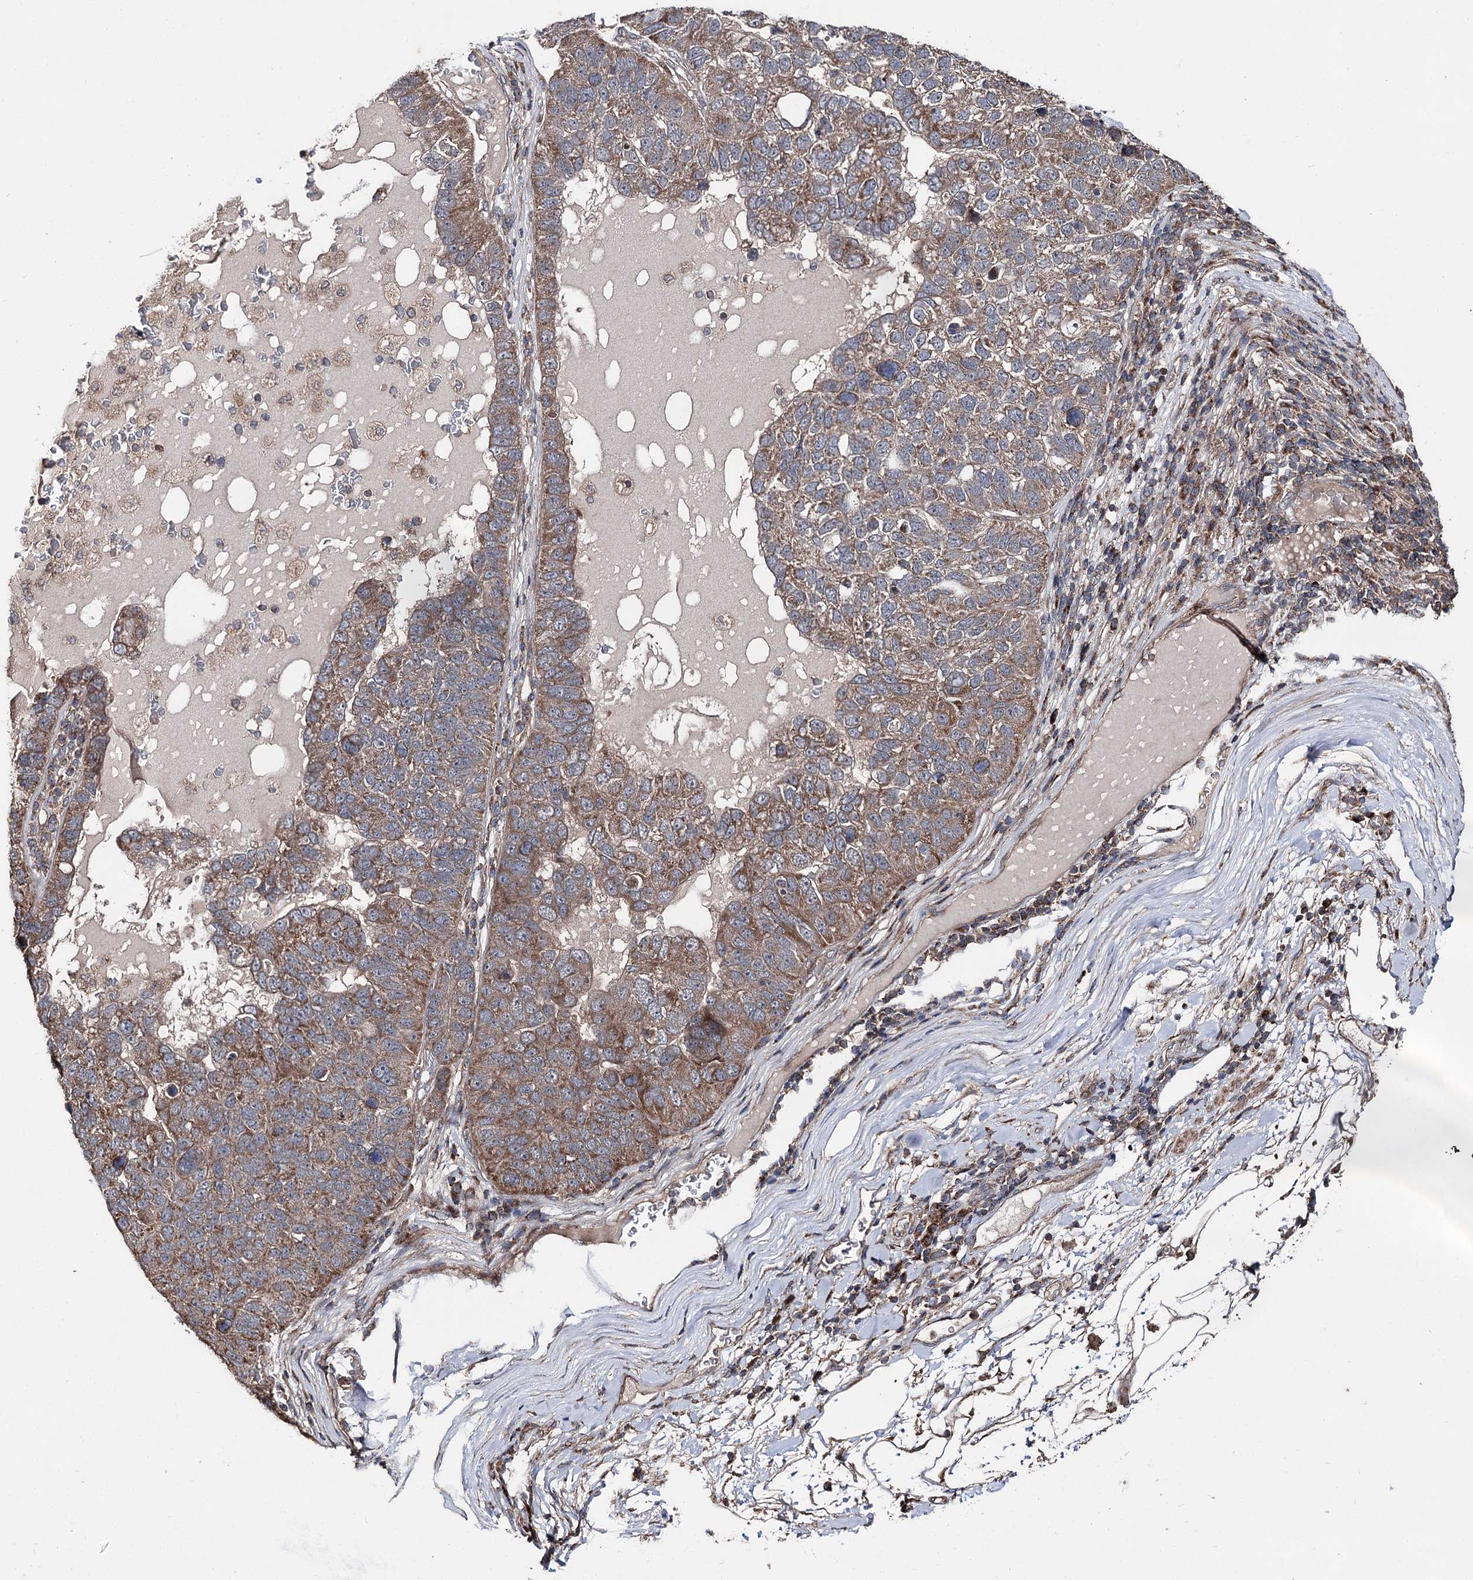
{"staining": {"intensity": "moderate", "quantity": ">75%", "location": "cytoplasmic/membranous"}, "tissue": "pancreatic cancer", "cell_type": "Tumor cells", "image_type": "cancer", "snomed": [{"axis": "morphology", "description": "Adenocarcinoma, NOS"}, {"axis": "topography", "description": "Pancreas"}], "caption": "Protein analysis of pancreatic cancer tissue shows moderate cytoplasmic/membranous expression in approximately >75% of tumor cells. Ihc stains the protein in brown and the nuclei are stained blue.", "gene": "MINDY3", "patient": {"sex": "female", "age": 61}}